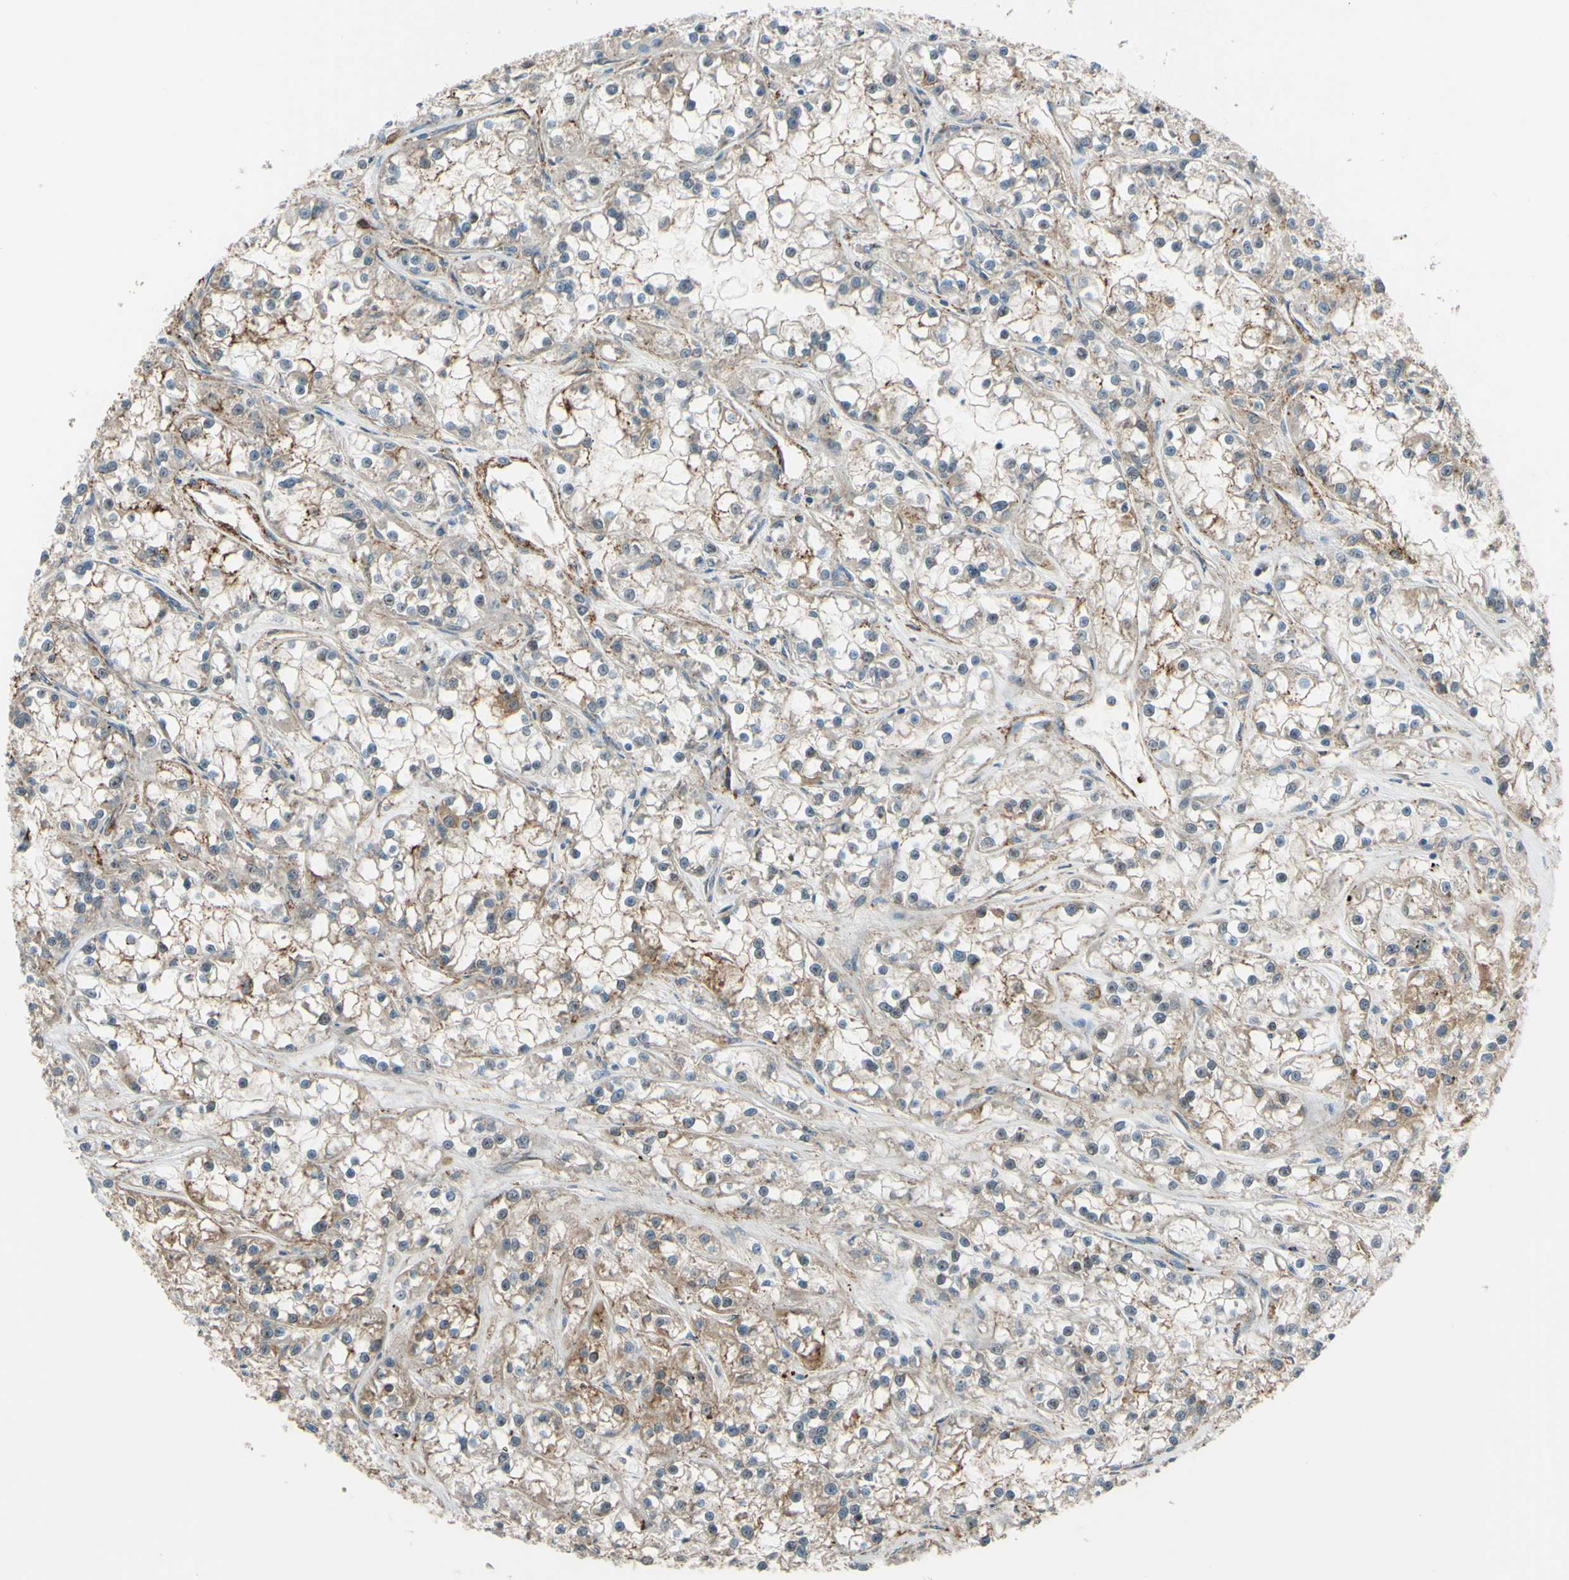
{"staining": {"intensity": "weak", "quantity": "<25%", "location": "cytoplasmic/membranous"}, "tissue": "renal cancer", "cell_type": "Tumor cells", "image_type": "cancer", "snomed": [{"axis": "morphology", "description": "Adenocarcinoma, NOS"}, {"axis": "topography", "description": "Kidney"}], "caption": "A micrograph of human renal cancer (adenocarcinoma) is negative for staining in tumor cells. (Brightfield microscopy of DAB IHC at high magnification).", "gene": "POR", "patient": {"sex": "female", "age": 52}}